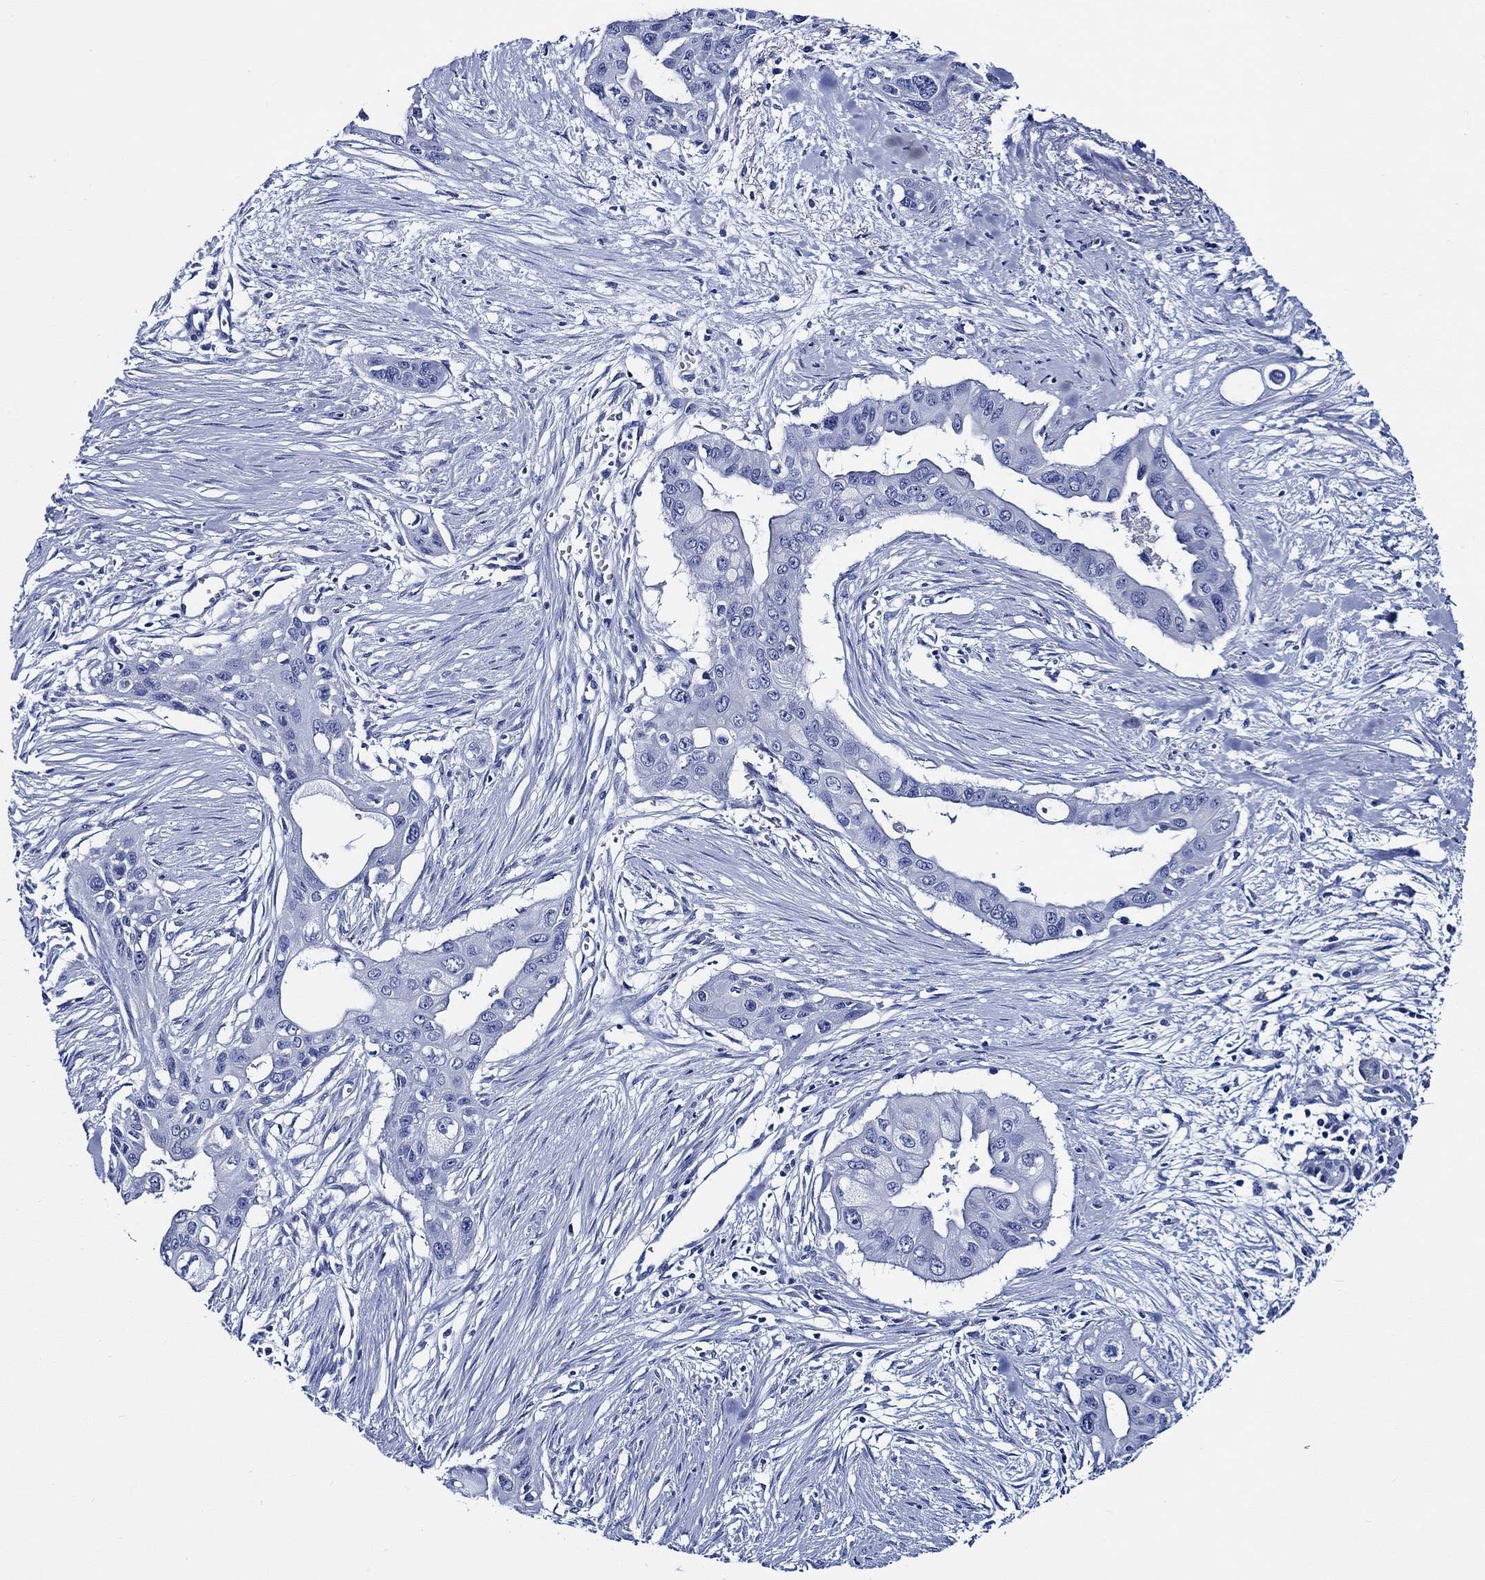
{"staining": {"intensity": "negative", "quantity": "none", "location": "none"}, "tissue": "pancreatic cancer", "cell_type": "Tumor cells", "image_type": "cancer", "snomed": [{"axis": "morphology", "description": "Adenocarcinoma, NOS"}, {"axis": "topography", "description": "Pancreas"}], "caption": "Immunohistochemistry histopathology image of neoplastic tissue: adenocarcinoma (pancreatic) stained with DAB (3,3'-diaminobenzidine) displays no significant protein staining in tumor cells.", "gene": "WDR62", "patient": {"sex": "male", "age": 60}}